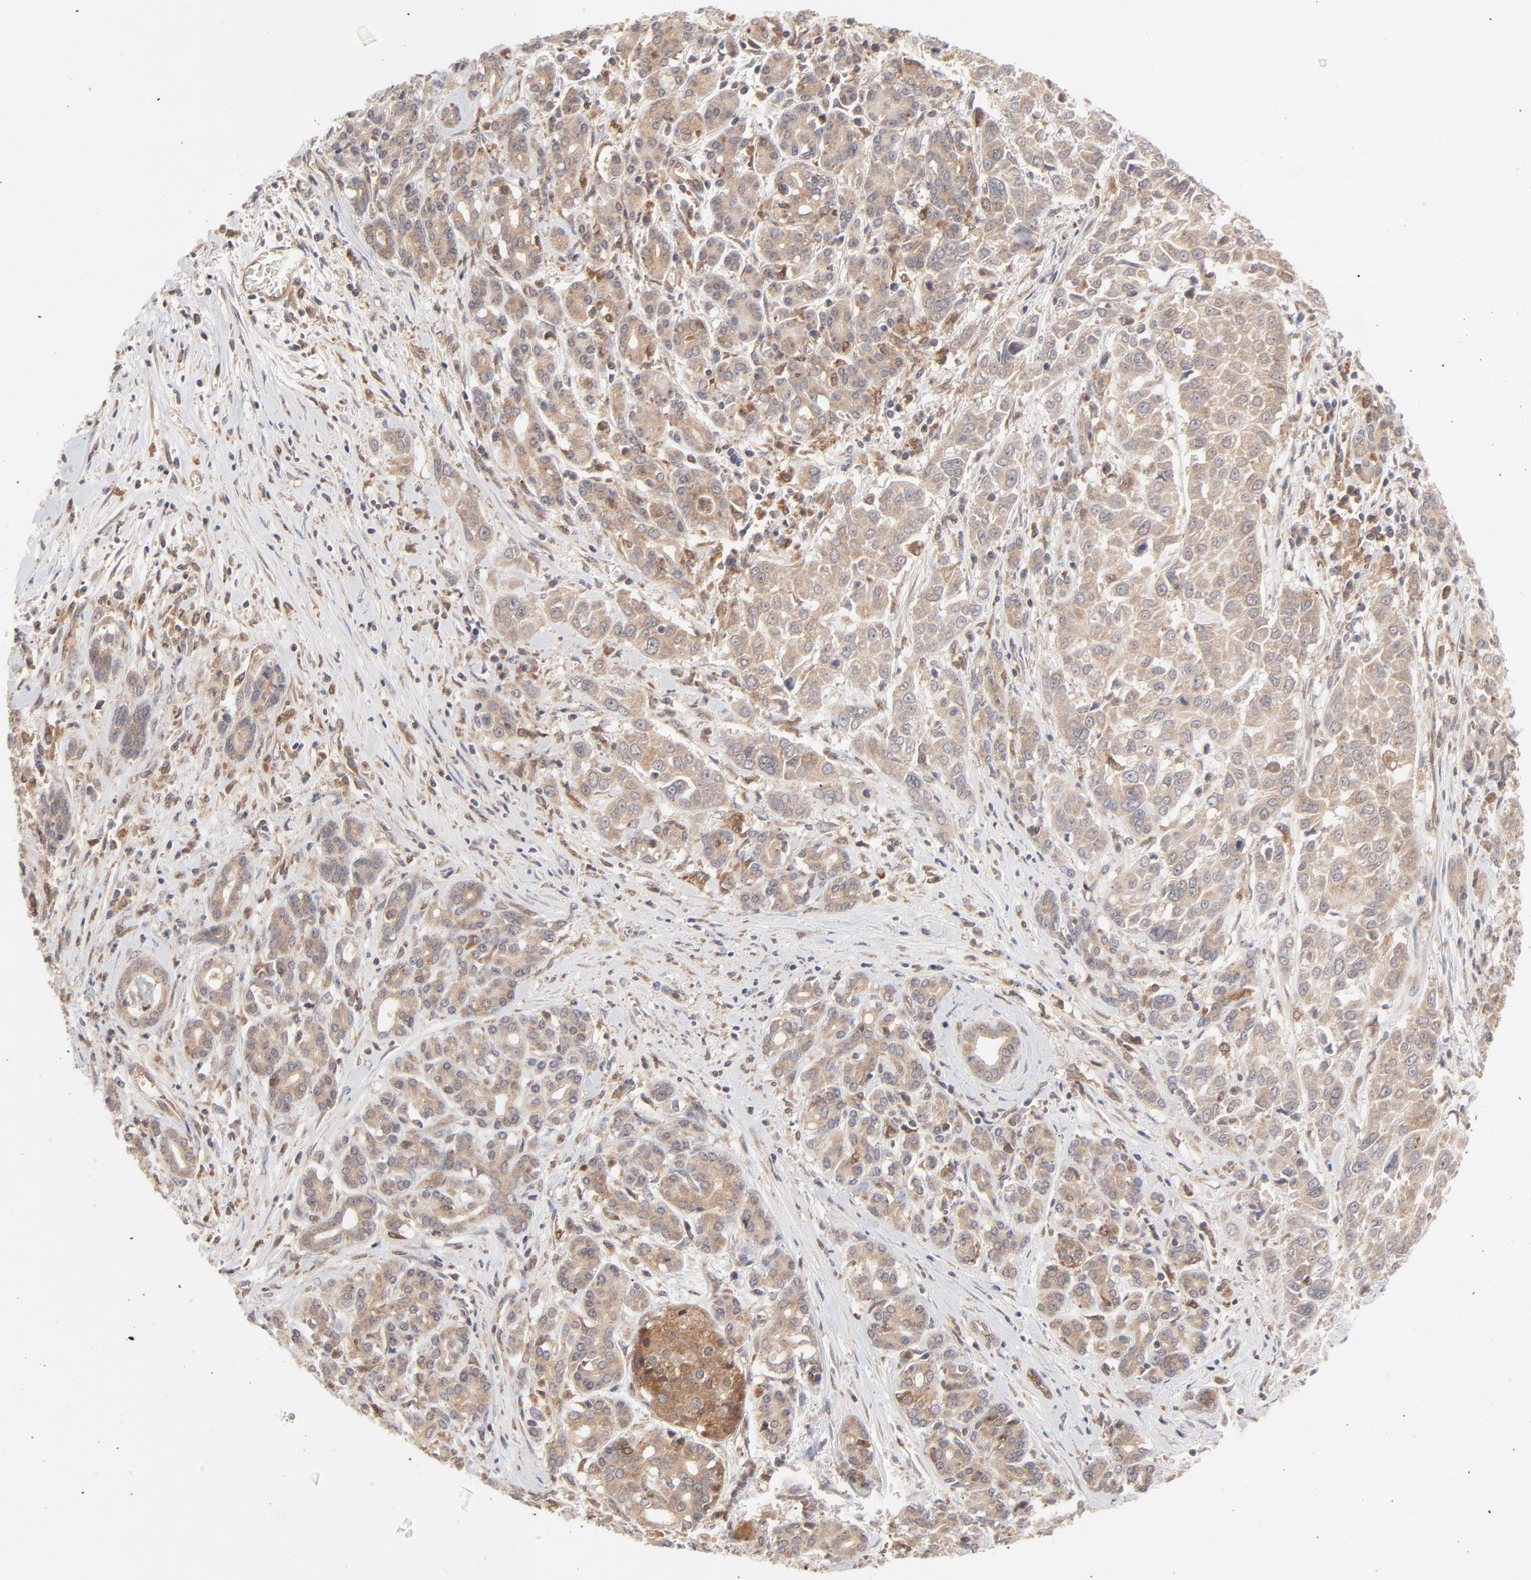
{"staining": {"intensity": "moderate", "quantity": ">75%", "location": "cytoplasmic/membranous"}, "tissue": "pancreatic cancer", "cell_type": "Tumor cells", "image_type": "cancer", "snomed": [{"axis": "morphology", "description": "Adenocarcinoma, NOS"}, {"axis": "topography", "description": "Pancreas"}], "caption": "About >75% of tumor cells in adenocarcinoma (pancreatic) show moderate cytoplasmic/membranous protein positivity as visualized by brown immunohistochemical staining.", "gene": "RAB5C", "patient": {"sex": "female", "age": 52}}